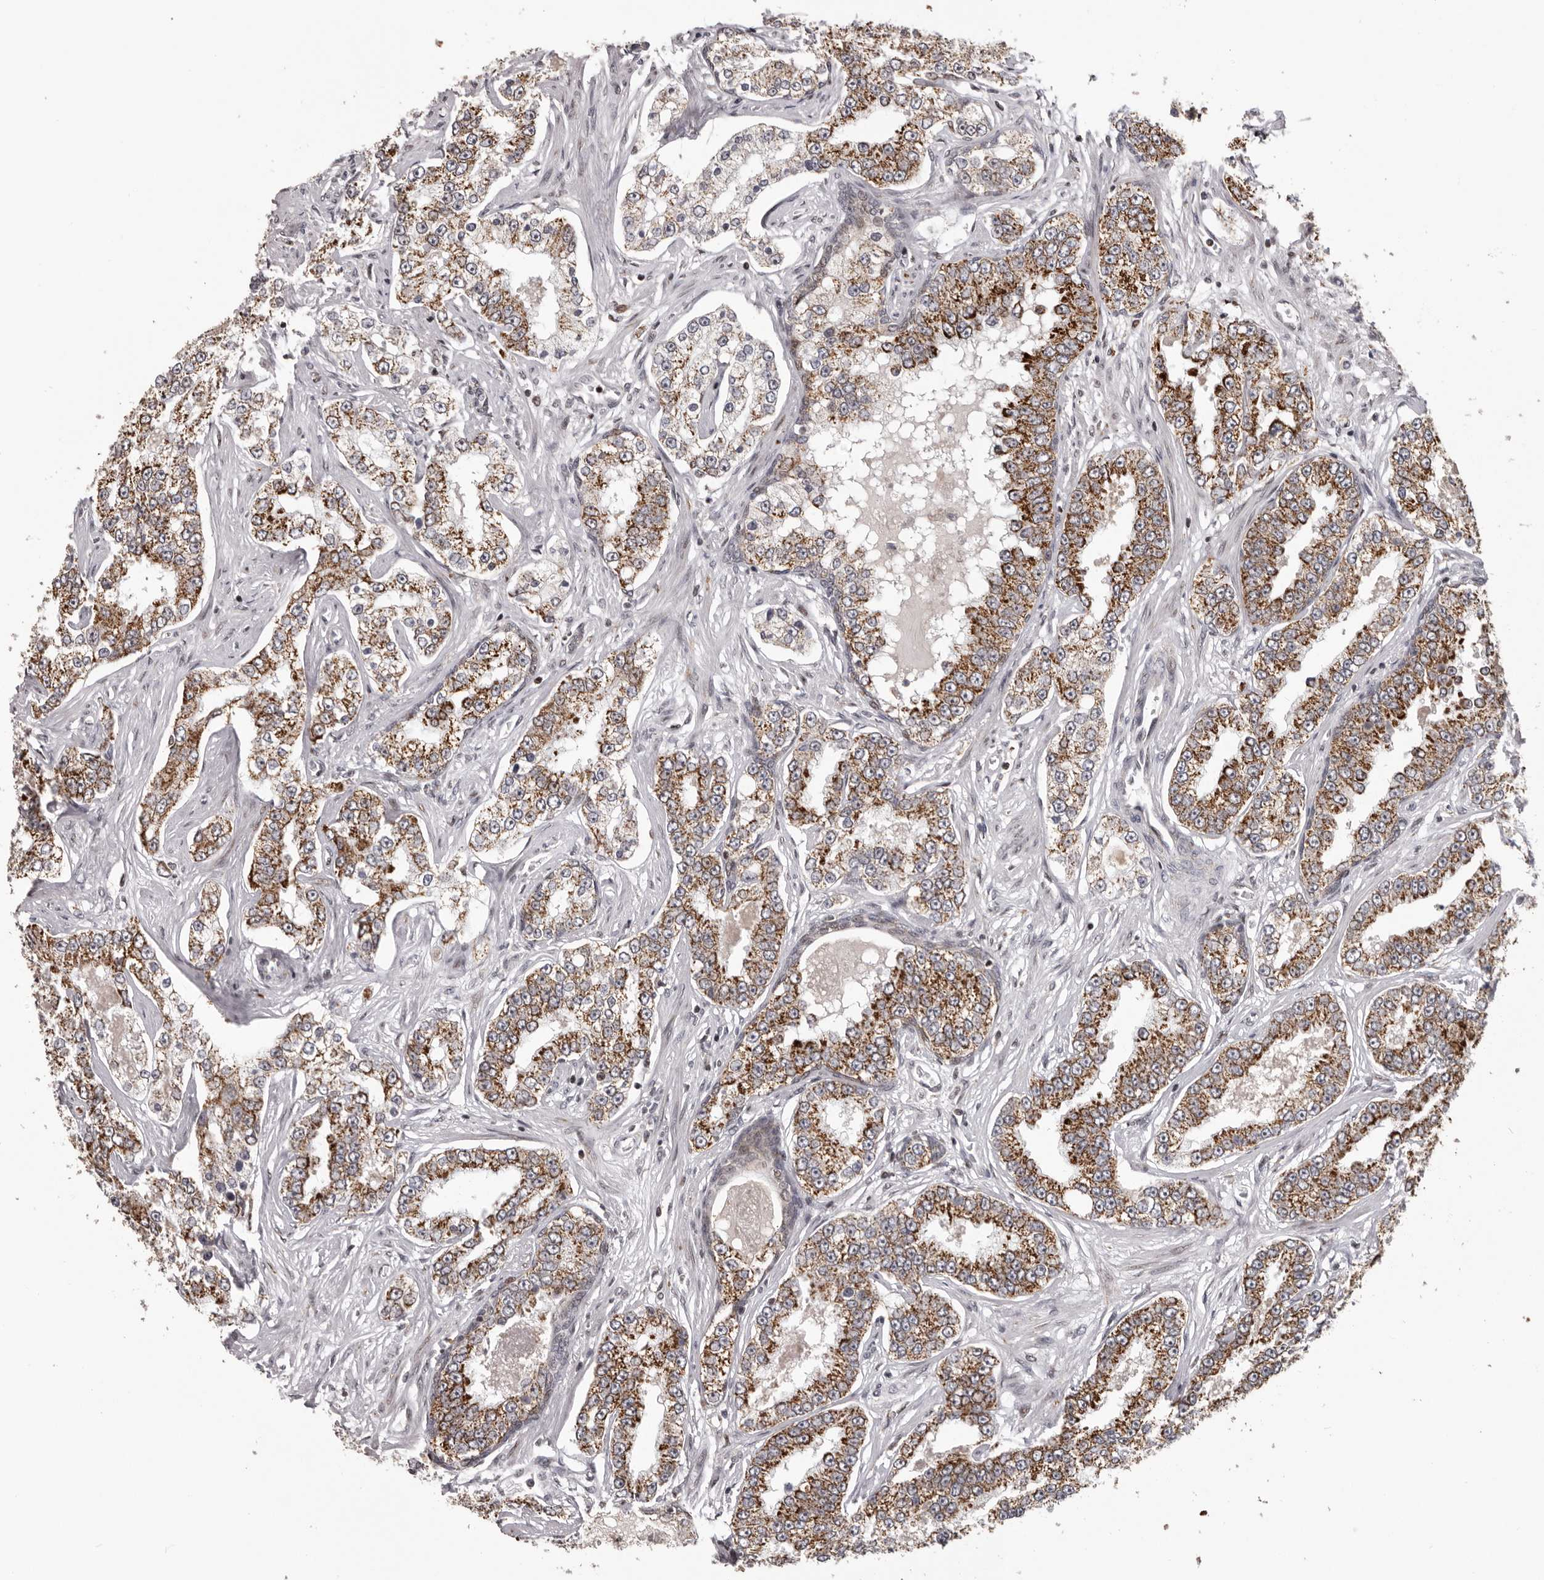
{"staining": {"intensity": "moderate", "quantity": ">75%", "location": "cytoplasmic/membranous"}, "tissue": "prostate cancer", "cell_type": "Tumor cells", "image_type": "cancer", "snomed": [{"axis": "morphology", "description": "Normal tissue, NOS"}, {"axis": "morphology", "description": "Adenocarcinoma, High grade"}, {"axis": "topography", "description": "Prostate"}], "caption": "Immunohistochemical staining of human adenocarcinoma (high-grade) (prostate) shows moderate cytoplasmic/membranous protein positivity in about >75% of tumor cells. Using DAB (brown) and hematoxylin (blue) stains, captured at high magnification using brightfield microscopy.", "gene": "C17orf99", "patient": {"sex": "male", "age": 83}}